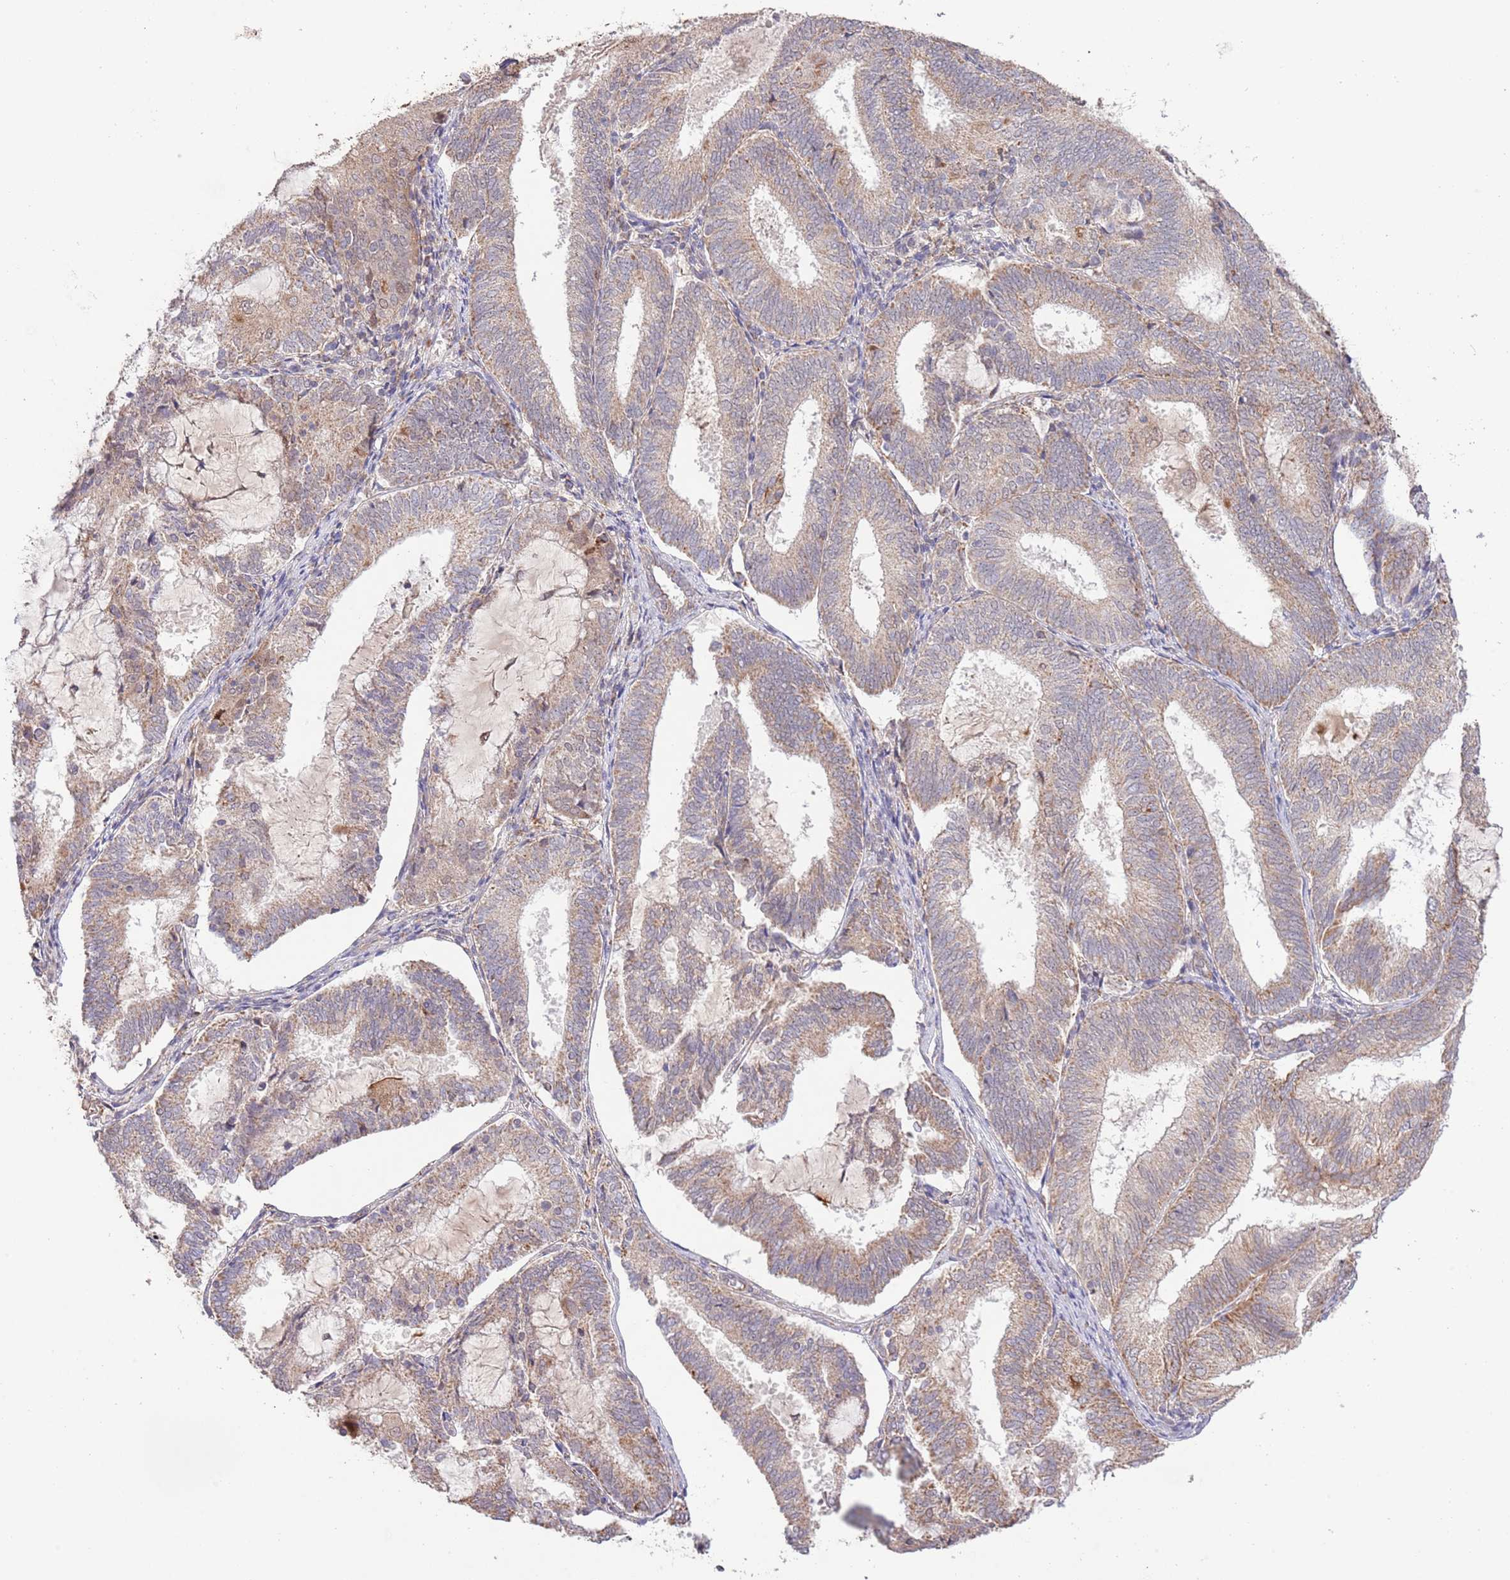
{"staining": {"intensity": "weak", "quantity": ">75%", "location": "cytoplasmic/membranous"}, "tissue": "endometrial cancer", "cell_type": "Tumor cells", "image_type": "cancer", "snomed": [{"axis": "morphology", "description": "Adenocarcinoma, NOS"}, {"axis": "topography", "description": "Endometrium"}], "caption": "Endometrial cancer stained with DAB (3,3'-diaminobenzidine) immunohistochemistry (IHC) exhibits low levels of weak cytoplasmic/membranous expression in about >75% of tumor cells.", "gene": "IVD", "patient": {"sex": "female", "age": 81}}